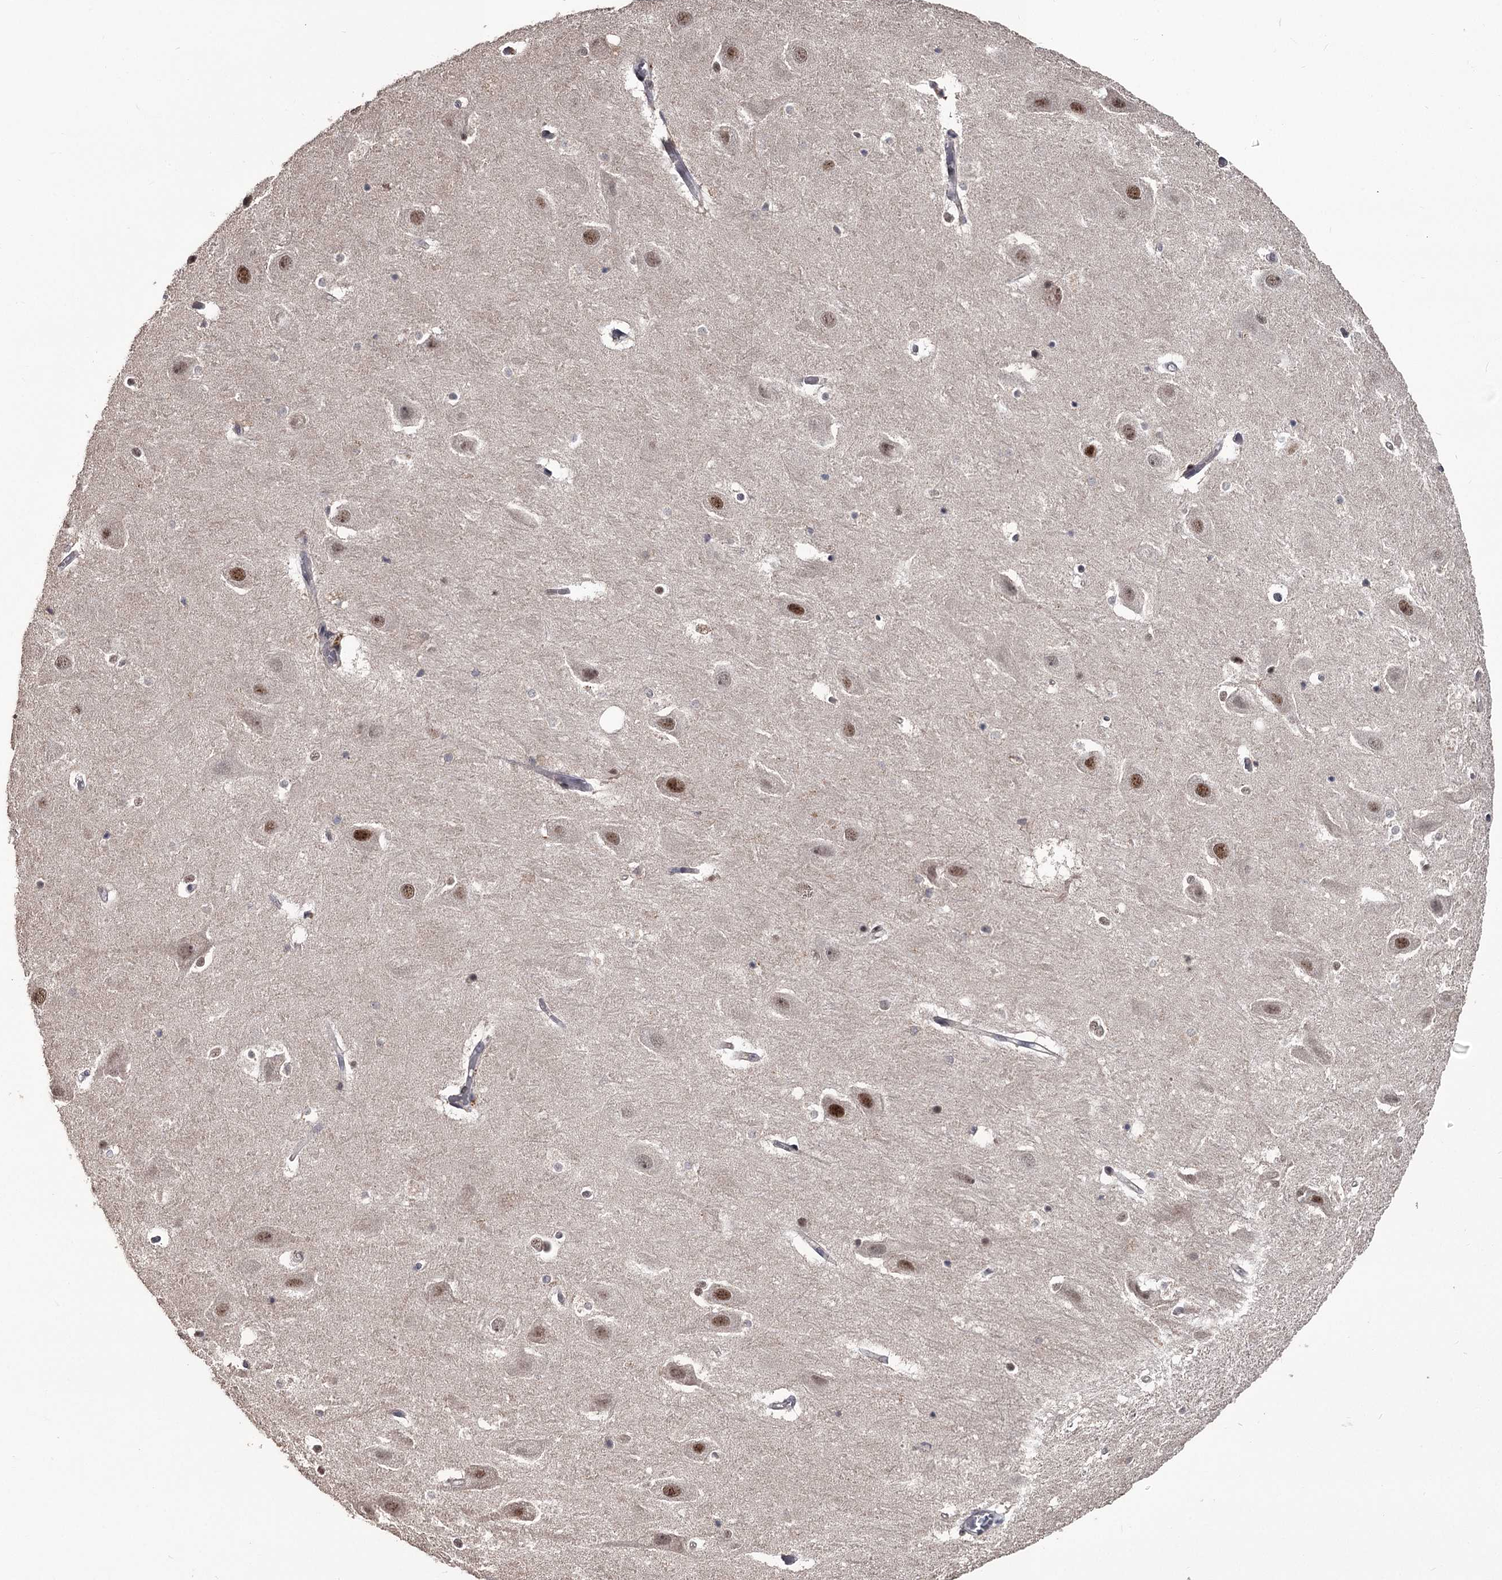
{"staining": {"intensity": "moderate", "quantity": "<25%", "location": "nuclear"}, "tissue": "hippocampus", "cell_type": "Glial cells", "image_type": "normal", "snomed": [{"axis": "morphology", "description": "Normal tissue, NOS"}, {"axis": "topography", "description": "Hippocampus"}], "caption": "IHC photomicrograph of normal human hippocampus stained for a protein (brown), which shows low levels of moderate nuclear expression in approximately <25% of glial cells.", "gene": "PRPF40B", "patient": {"sex": "female", "age": 52}}